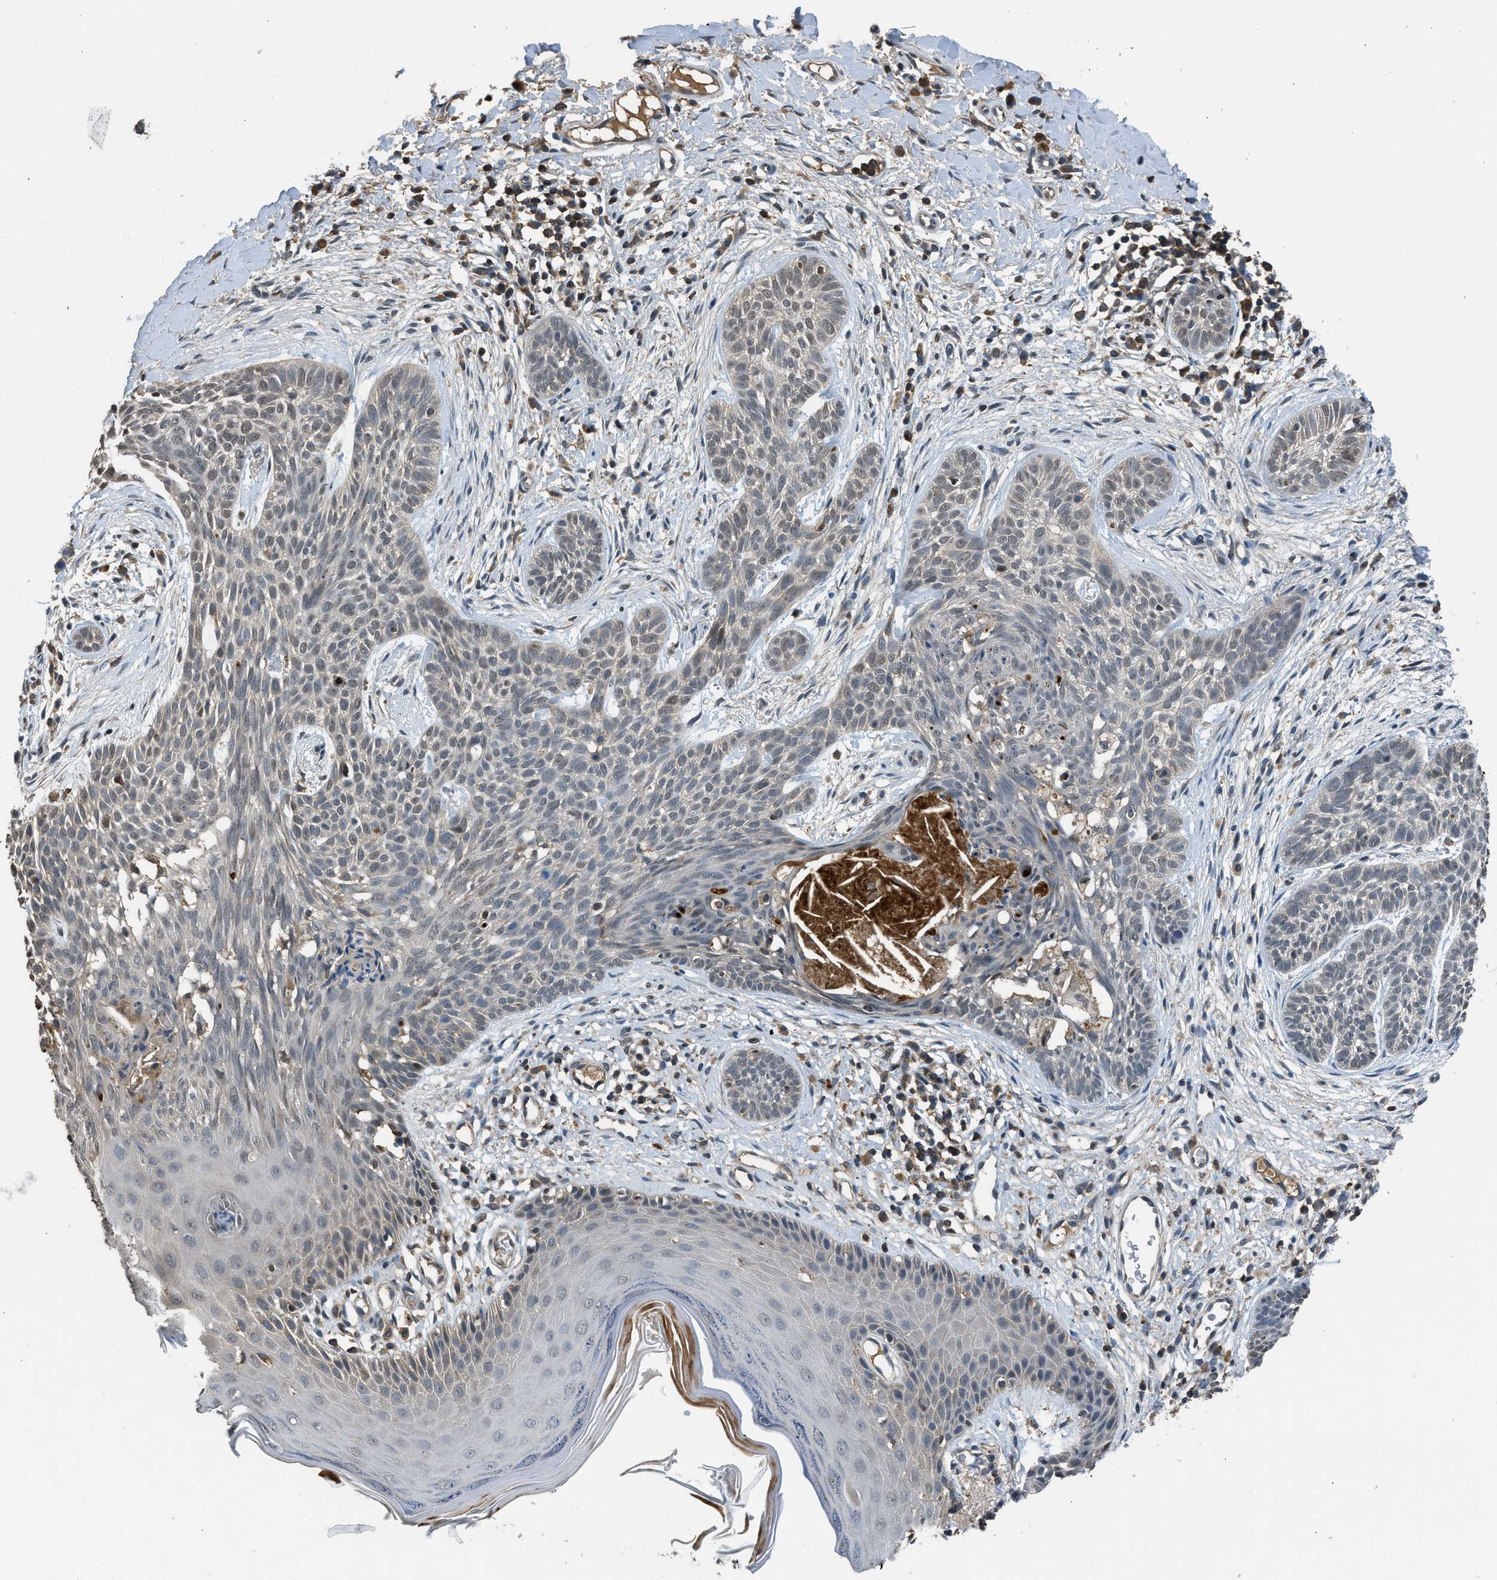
{"staining": {"intensity": "weak", "quantity": "25%-75%", "location": "nuclear"}, "tissue": "skin cancer", "cell_type": "Tumor cells", "image_type": "cancer", "snomed": [{"axis": "morphology", "description": "Basal cell carcinoma"}, {"axis": "topography", "description": "Skin"}], "caption": "Human skin basal cell carcinoma stained with a protein marker shows weak staining in tumor cells.", "gene": "SLC15A4", "patient": {"sex": "female", "age": 59}}